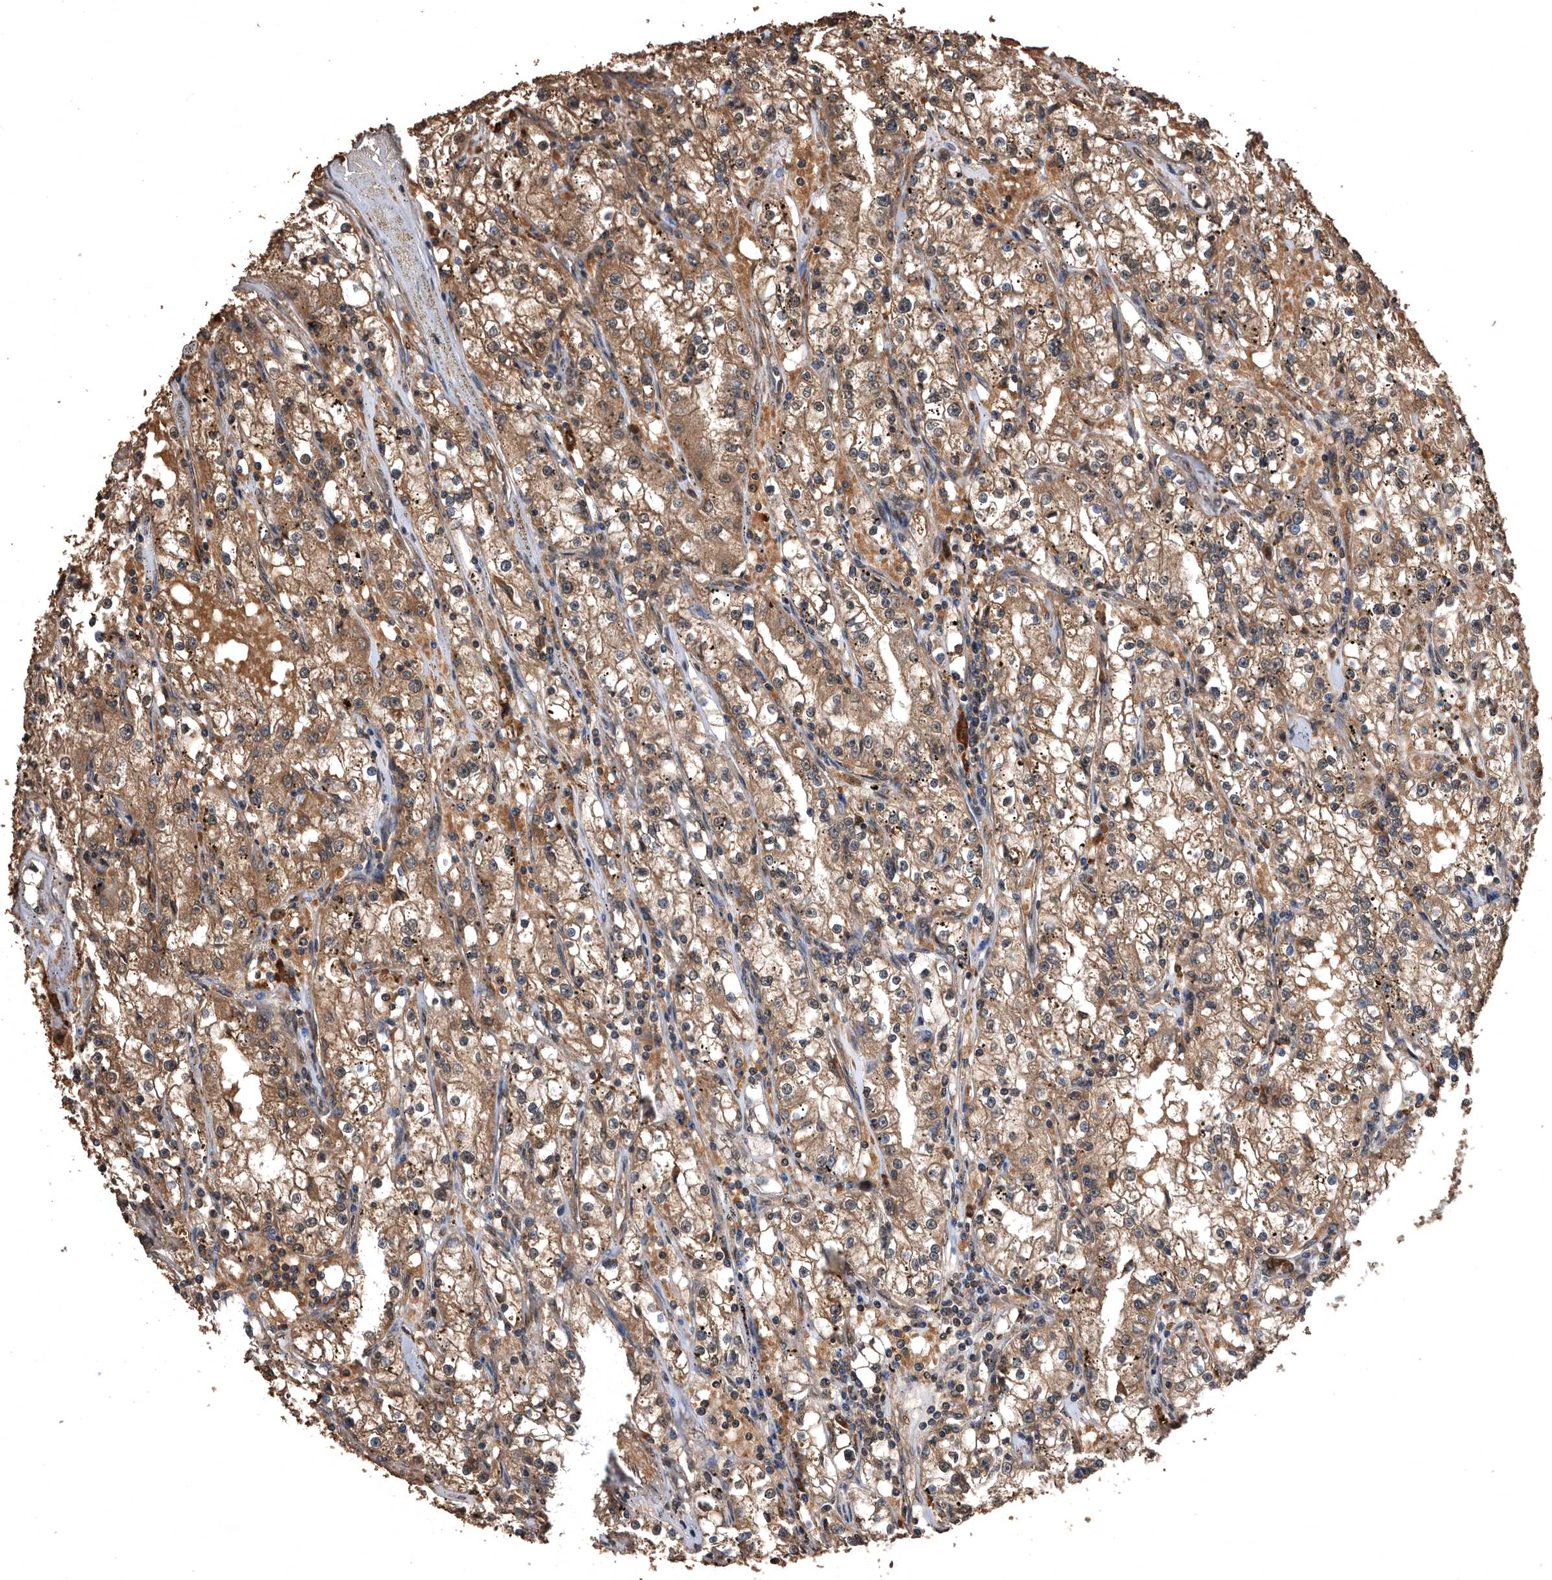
{"staining": {"intensity": "moderate", "quantity": ">75%", "location": "cytoplasmic/membranous"}, "tissue": "renal cancer", "cell_type": "Tumor cells", "image_type": "cancer", "snomed": [{"axis": "morphology", "description": "Adenocarcinoma, NOS"}, {"axis": "topography", "description": "Kidney"}], "caption": "The photomicrograph exhibits staining of adenocarcinoma (renal), revealing moderate cytoplasmic/membranous protein positivity (brown color) within tumor cells. (Stains: DAB (3,3'-diaminobenzidine) in brown, nuclei in blue, Microscopy: brightfield microscopy at high magnification).", "gene": "NRBP1", "patient": {"sex": "male", "age": 56}}